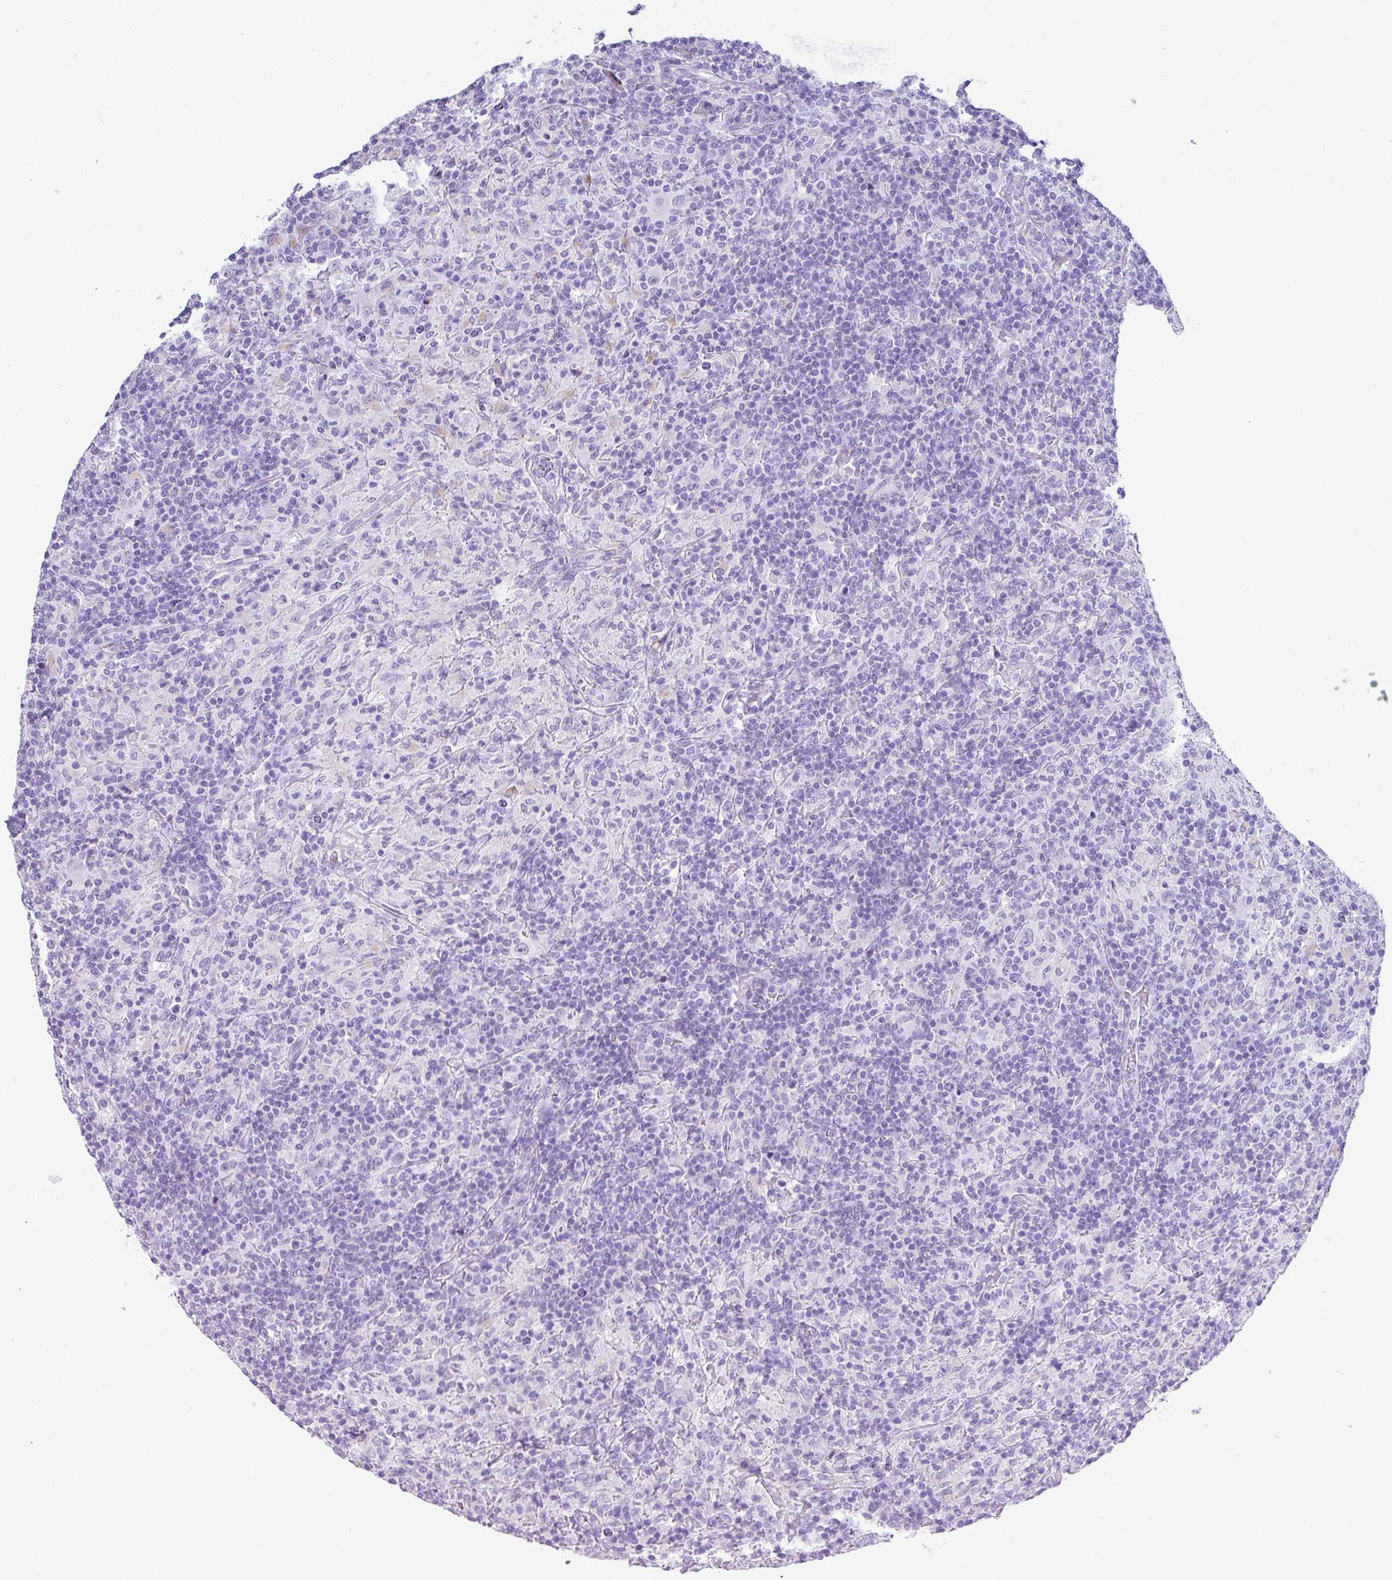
{"staining": {"intensity": "negative", "quantity": "none", "location": "none"}, "tissue": "lymphoma", "cell_type": "Tumor cells", "image_type": "cancer", "snomed": [{"axis": "morphology", "description": "Hodgkin's disease, NOS"}, {"axis": "topography", "description": "Lymph node"}], "caption": "Tumor cells are negative for brown protein staining in Hodgkin's disease. The staining was performed using DAB to visualize the protein expression in brown, while the nuclei were stained in blue with hematoxylin (Magnification: 20x).", "gene": "ZNF568", "patient": {"sex": "male", "age": 70}}